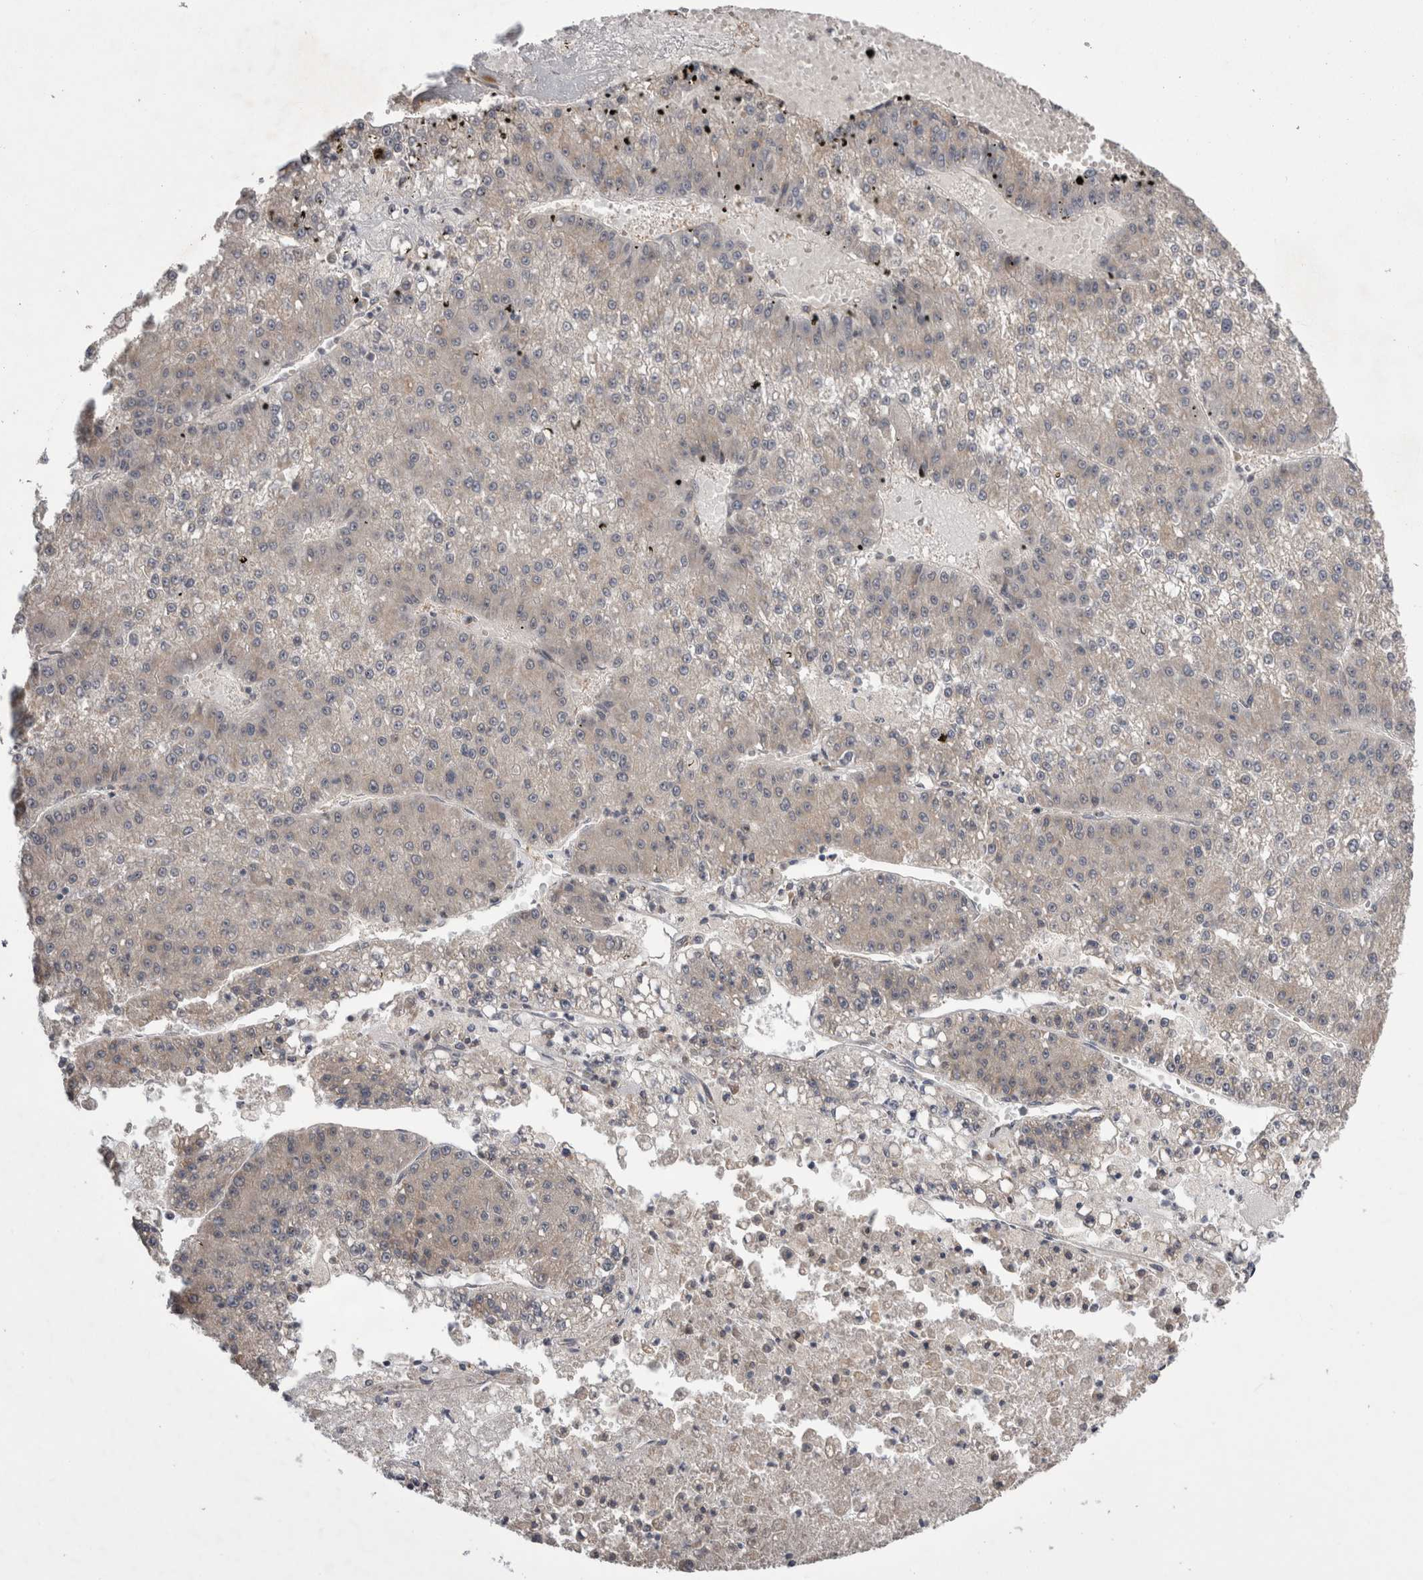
{"staining": {"intensity": "negative", "quantity": "none", "location": "none"}, "tissue": "liver cancer", "cell_type": "Tumor cells", "image_type": "cancer", "snomed": [{"axis": "morphology", "description": "Carcinoma, Hepatocellular, NOS"}, {"axis": "topography", "description": "Liver"}], "caption": "Protein analysis of liver cancer displays no significant expression in tumor cells.", "gene": "ARHGAP29", "patient": {"sex": "female", "age": 73}}